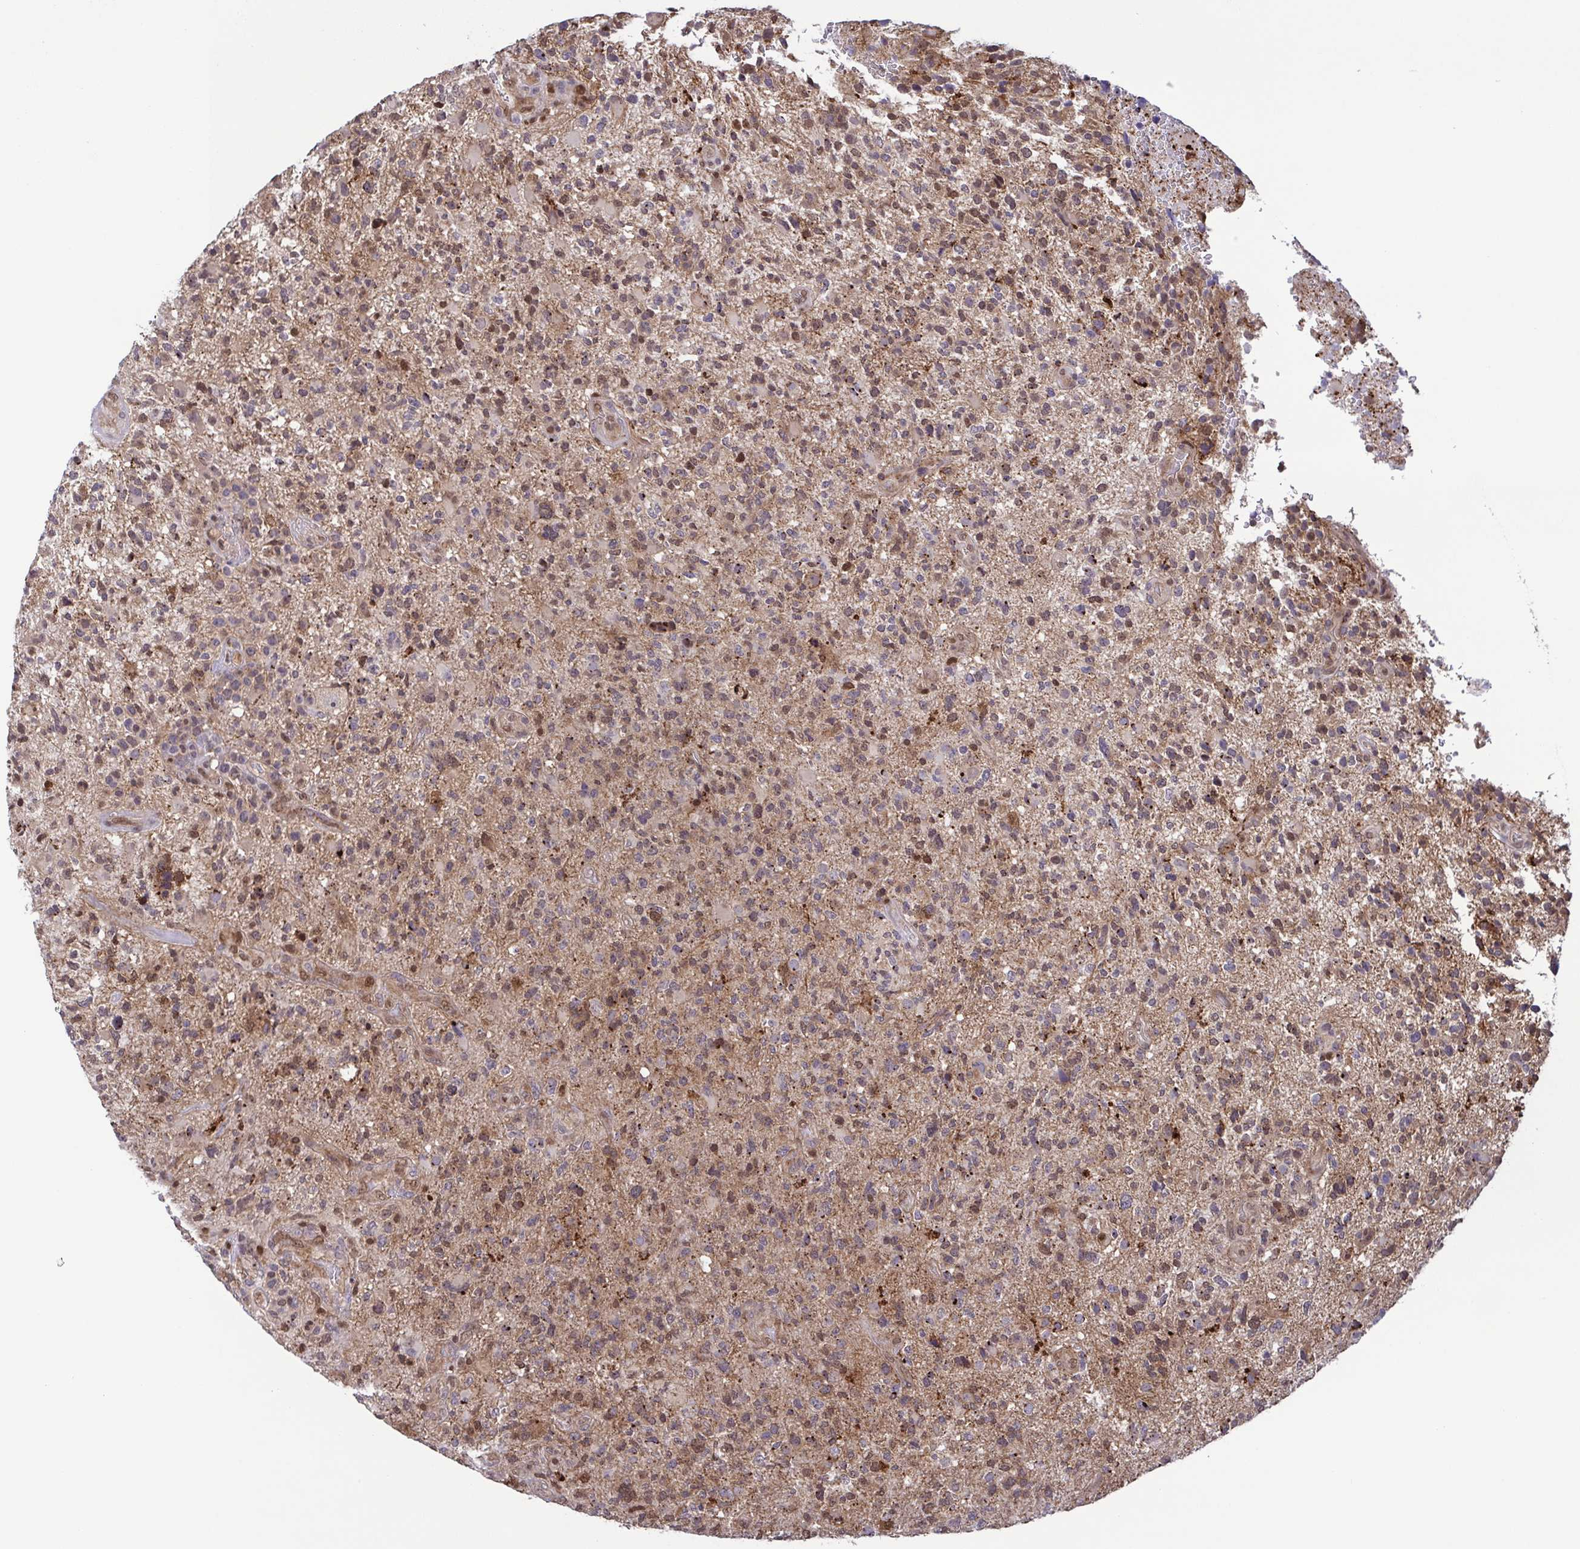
{"staining": {"intensity": "moderate", "quantity": "25%-75%", "location": "cytoplasmic/membranous"}, "tissue": "glioma", "cell_type": "Tumor cells", "image_type": "cancer", "snomed": [{"axis": "morphology", "description": "Glioma, malignant, High grade"}, {"axis": "topography", "description": "Brain"}], "caption": "Immunohistochemistry (IHC) (DAB (3,3'-diaminobenzidine)) staining of human malignant high-grade glioma demonstrates moderate cytoplasmic/membranous protein staining in approximately 25%-75% of tumor cells.", "gene": "CHMP1B", "patient": {"sex": "female", "age": 71}}